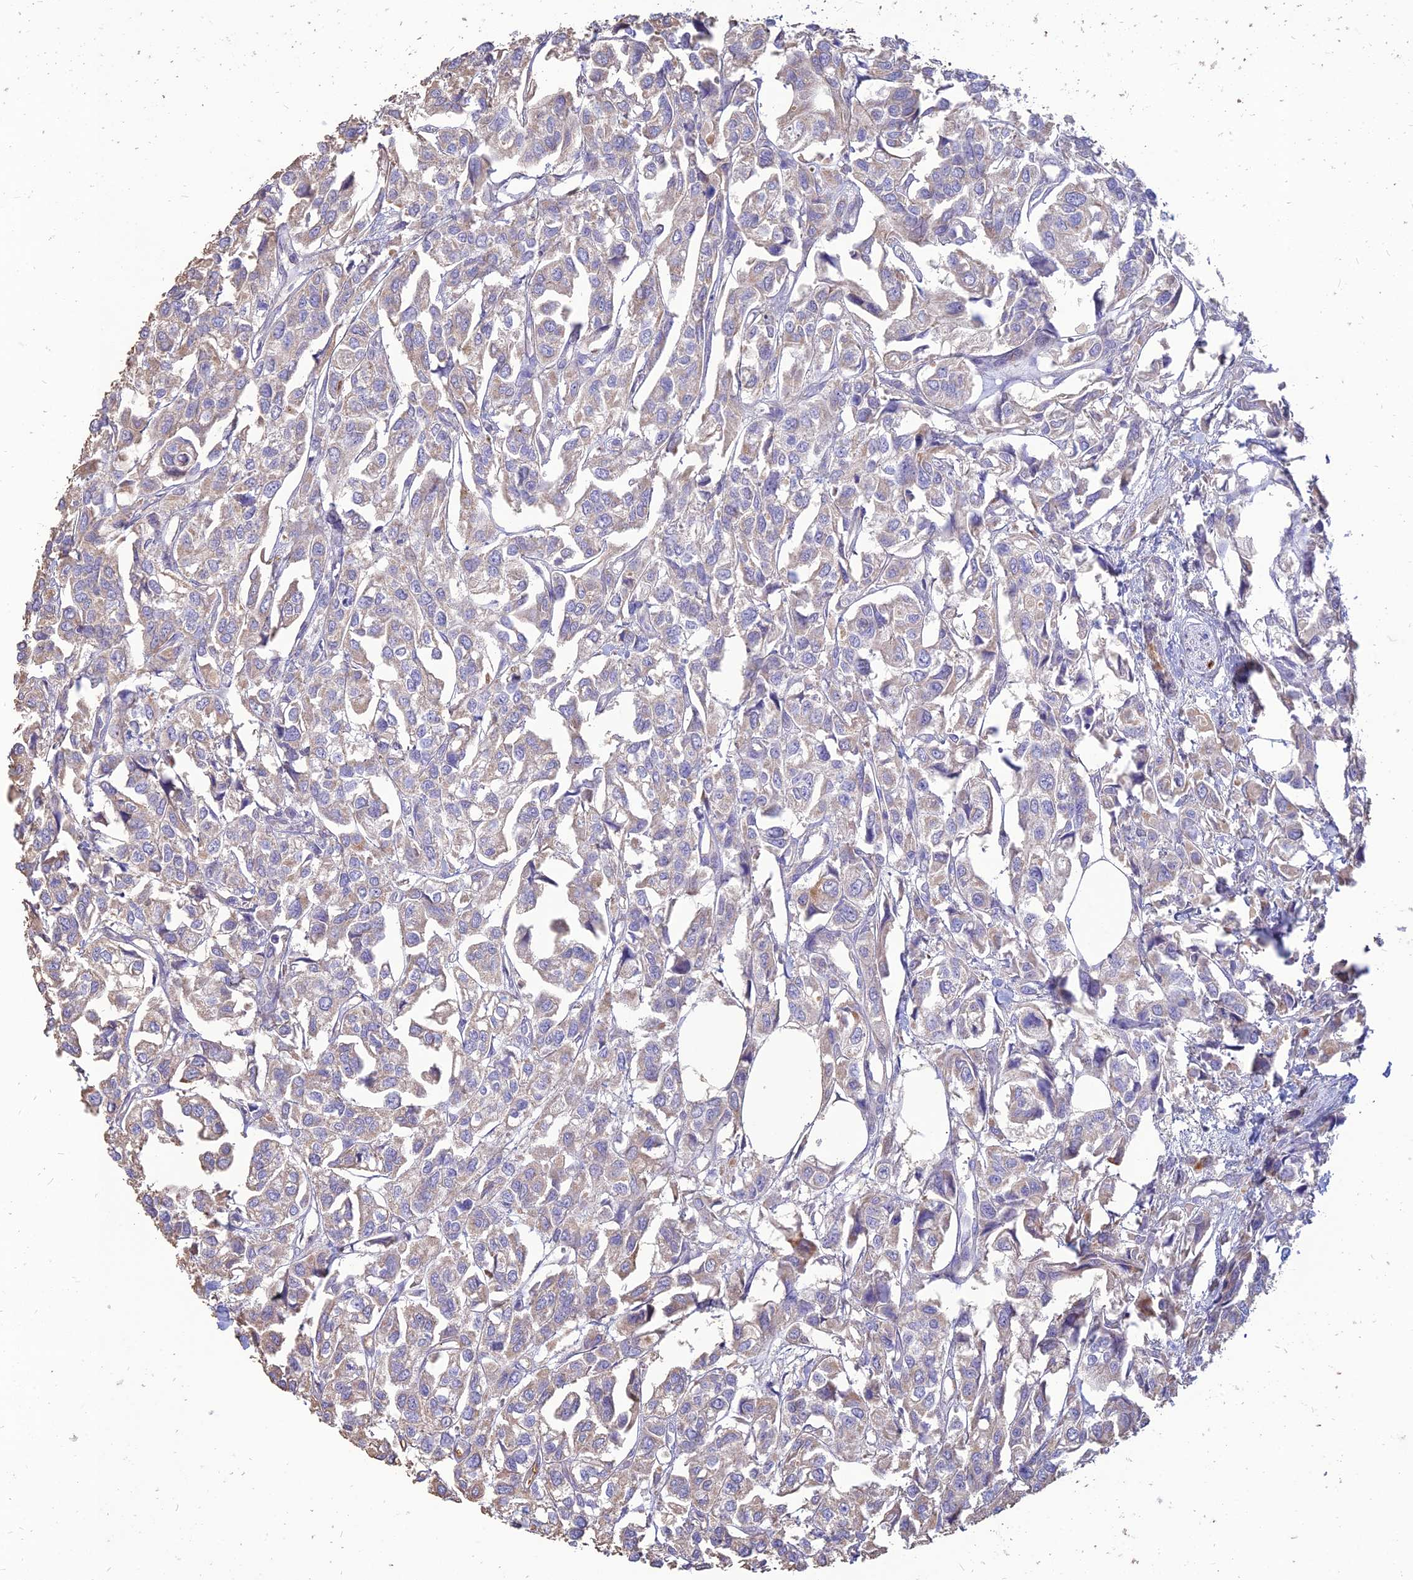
{"staining": {"intensity": "weak", "quantity": "25%-75%", "location": "cytoplasmic/membranous"}, "tissue": "urothelial cancer", "cell_type": "Tumor cells", "image_type": "cancer", "snomed": [{"axis": "morphology", "description": "Urothelial carcinoma, High grade"}, {"axis": "topography", "description": "Urinary bladder"}], "caption": "This is an image of immunohistochemistry staining of urothelial cancer, which shows weak expression in the cytoplasmic/membranous of tumor cells.", "gene": "HHAT", "patient": {"sex": "male", "age": 67}}